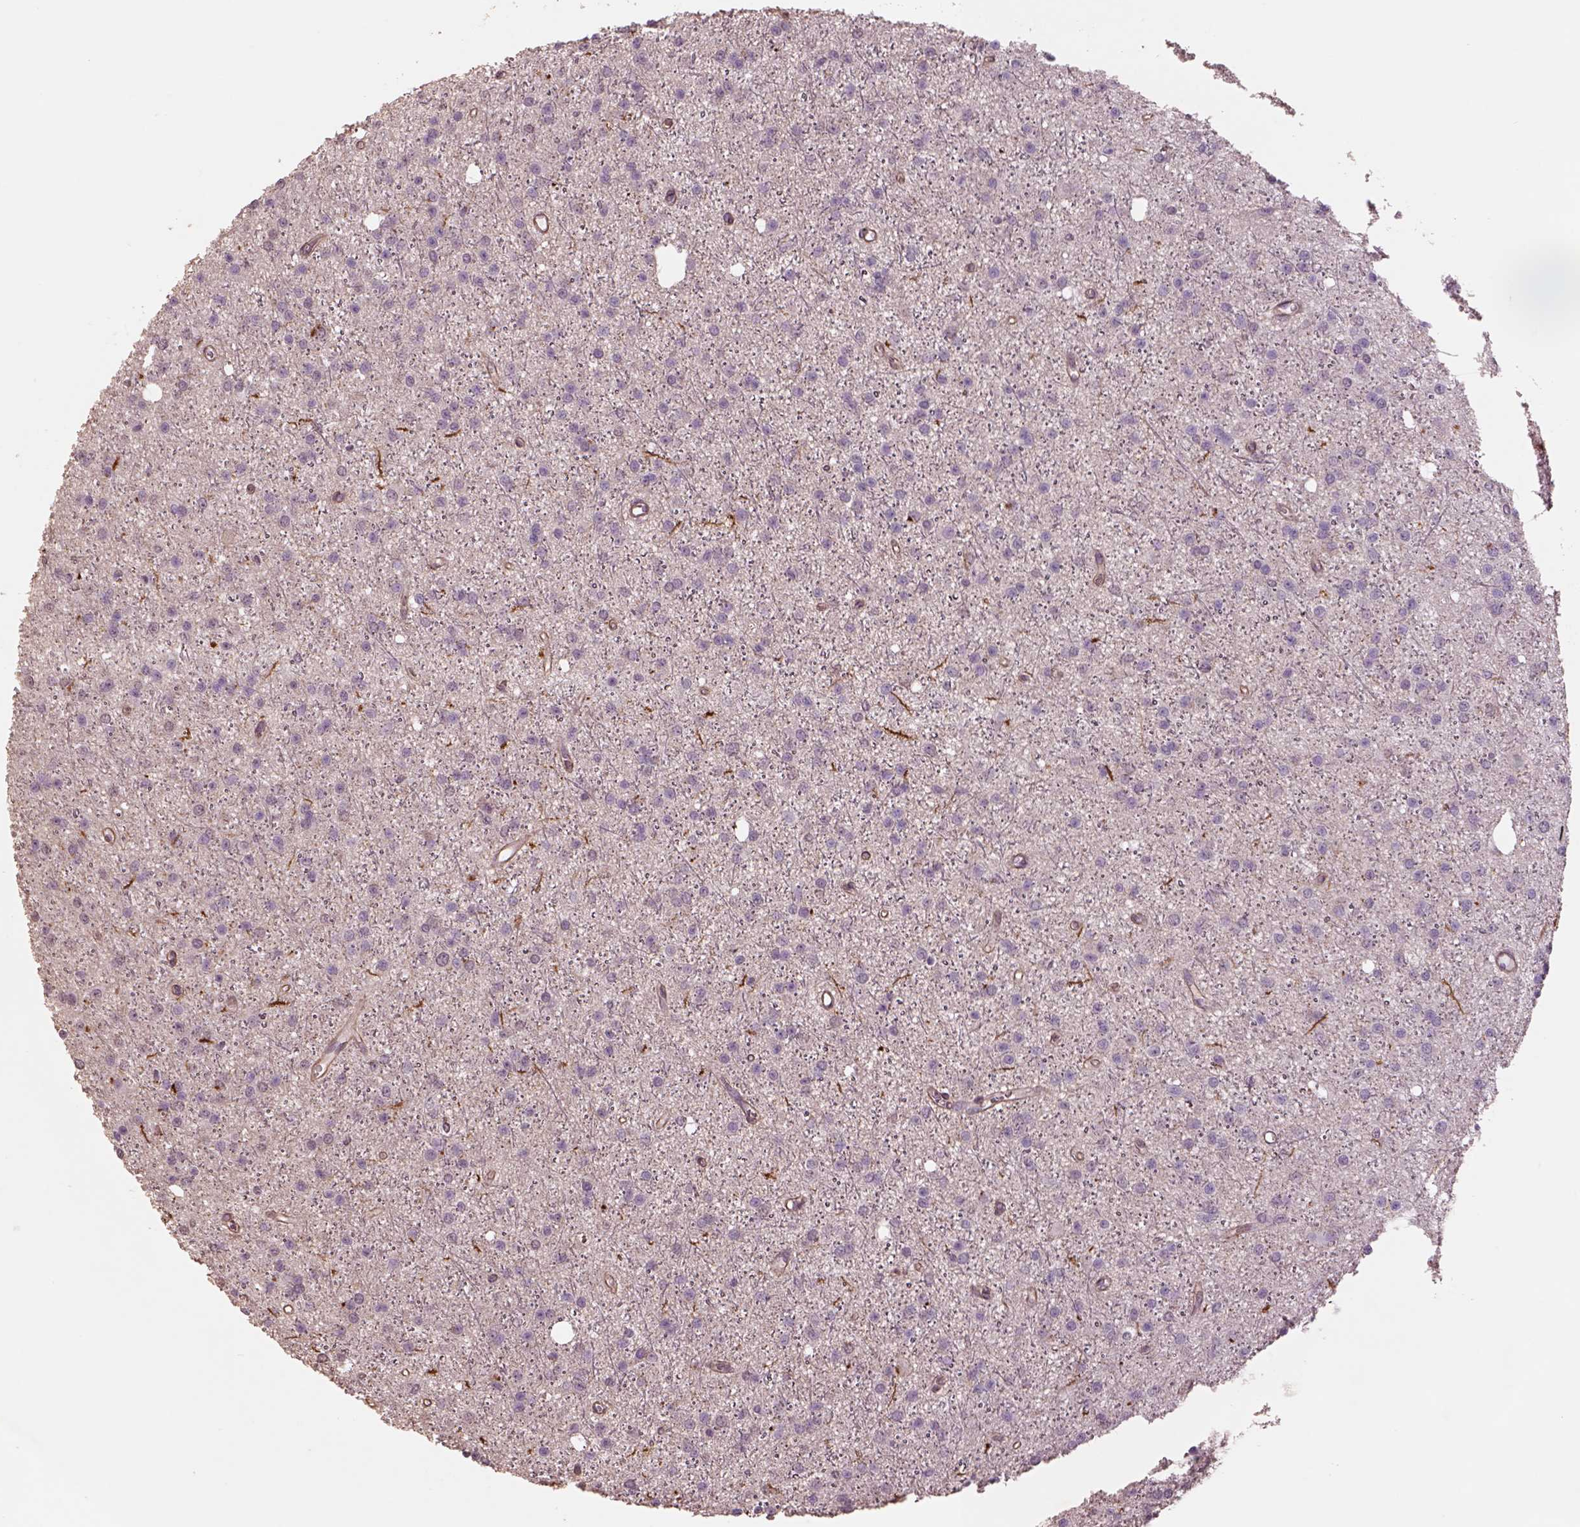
{"staining": {"intensity": "negative", "quantity": "none", "location": "none"}, "tissue": "glioma", "cell_type": "Tumor cells", "image_type": "cancer", "snomed": [{"axis": "morphology", "description": "Glioma, malignant, Low grade"}, {"axis": "topography", "description": "Brain"}], "caption": "Immunohistochemistry (IHC) of human glioma displays no expression in tumor cells. (Brightfield microscopy of DAB immunohistochemistry (IHC) at high magnification).", "gene": "LIN7A", "patient": {"sex": "male", "age": 27}}